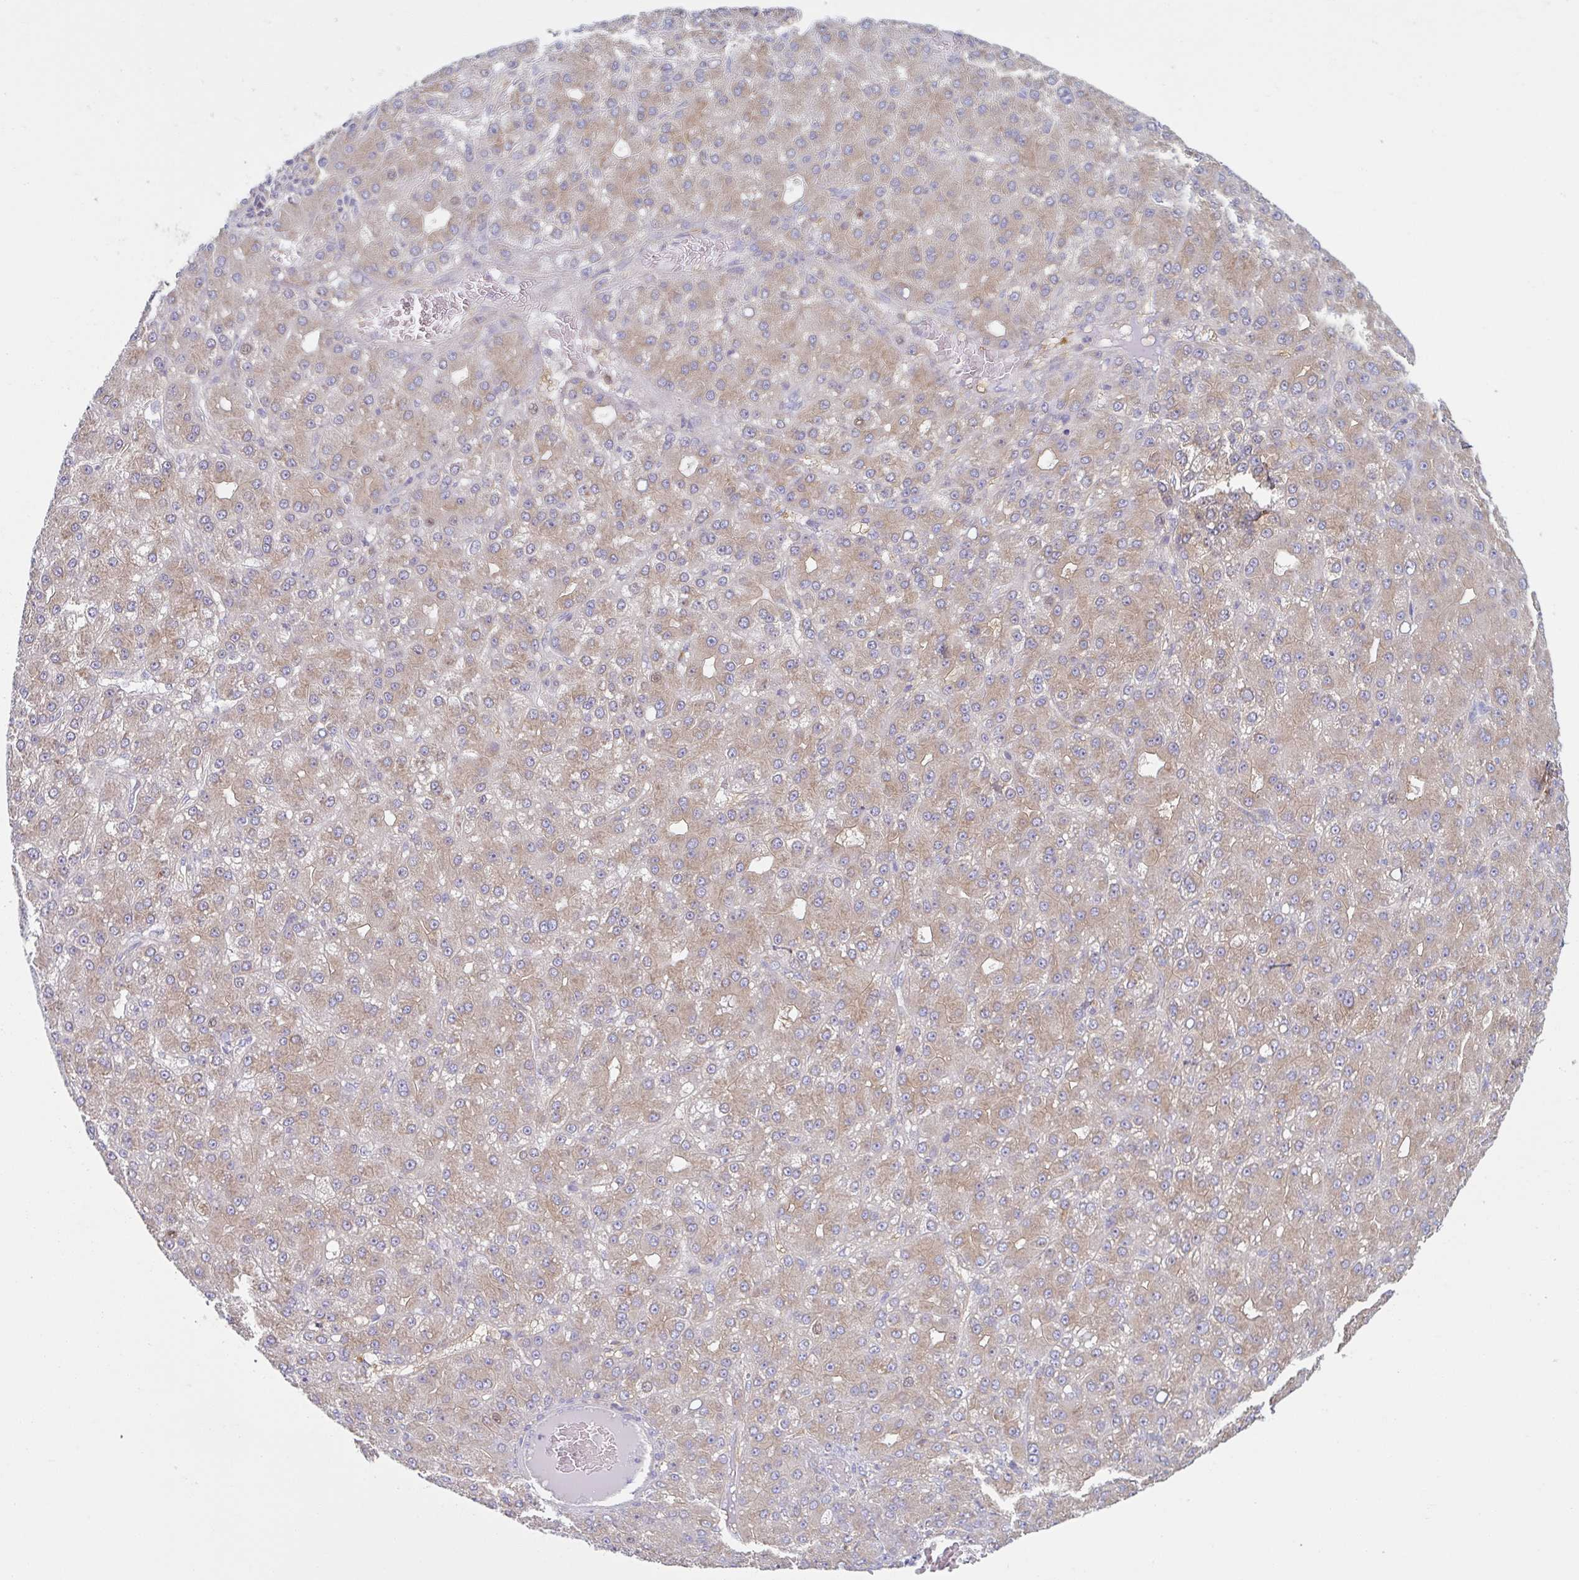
{"staining": {"intensity": "weak", "quantity": "25%-75%", "location": "cytoplasmic/membranous"}, "tissue": "liver cancer", "cell_type": "Tumor cells", "image_type": "cancer", "snomed": [{"axis": "morphology", "description": "Carcinoma, Hepatocellular, NOS"}, {"axis": "topography", "description": "Liver"}], "caption": "IHC photomicrograph of liver cancer stained for a protein (brown), which shows low levels of weak cytoplasmic/membranous expression in approximately 25%-75% of tumor cells.", "gene": "AMPD2", "patient": {"sex": "male", "age": 67}}